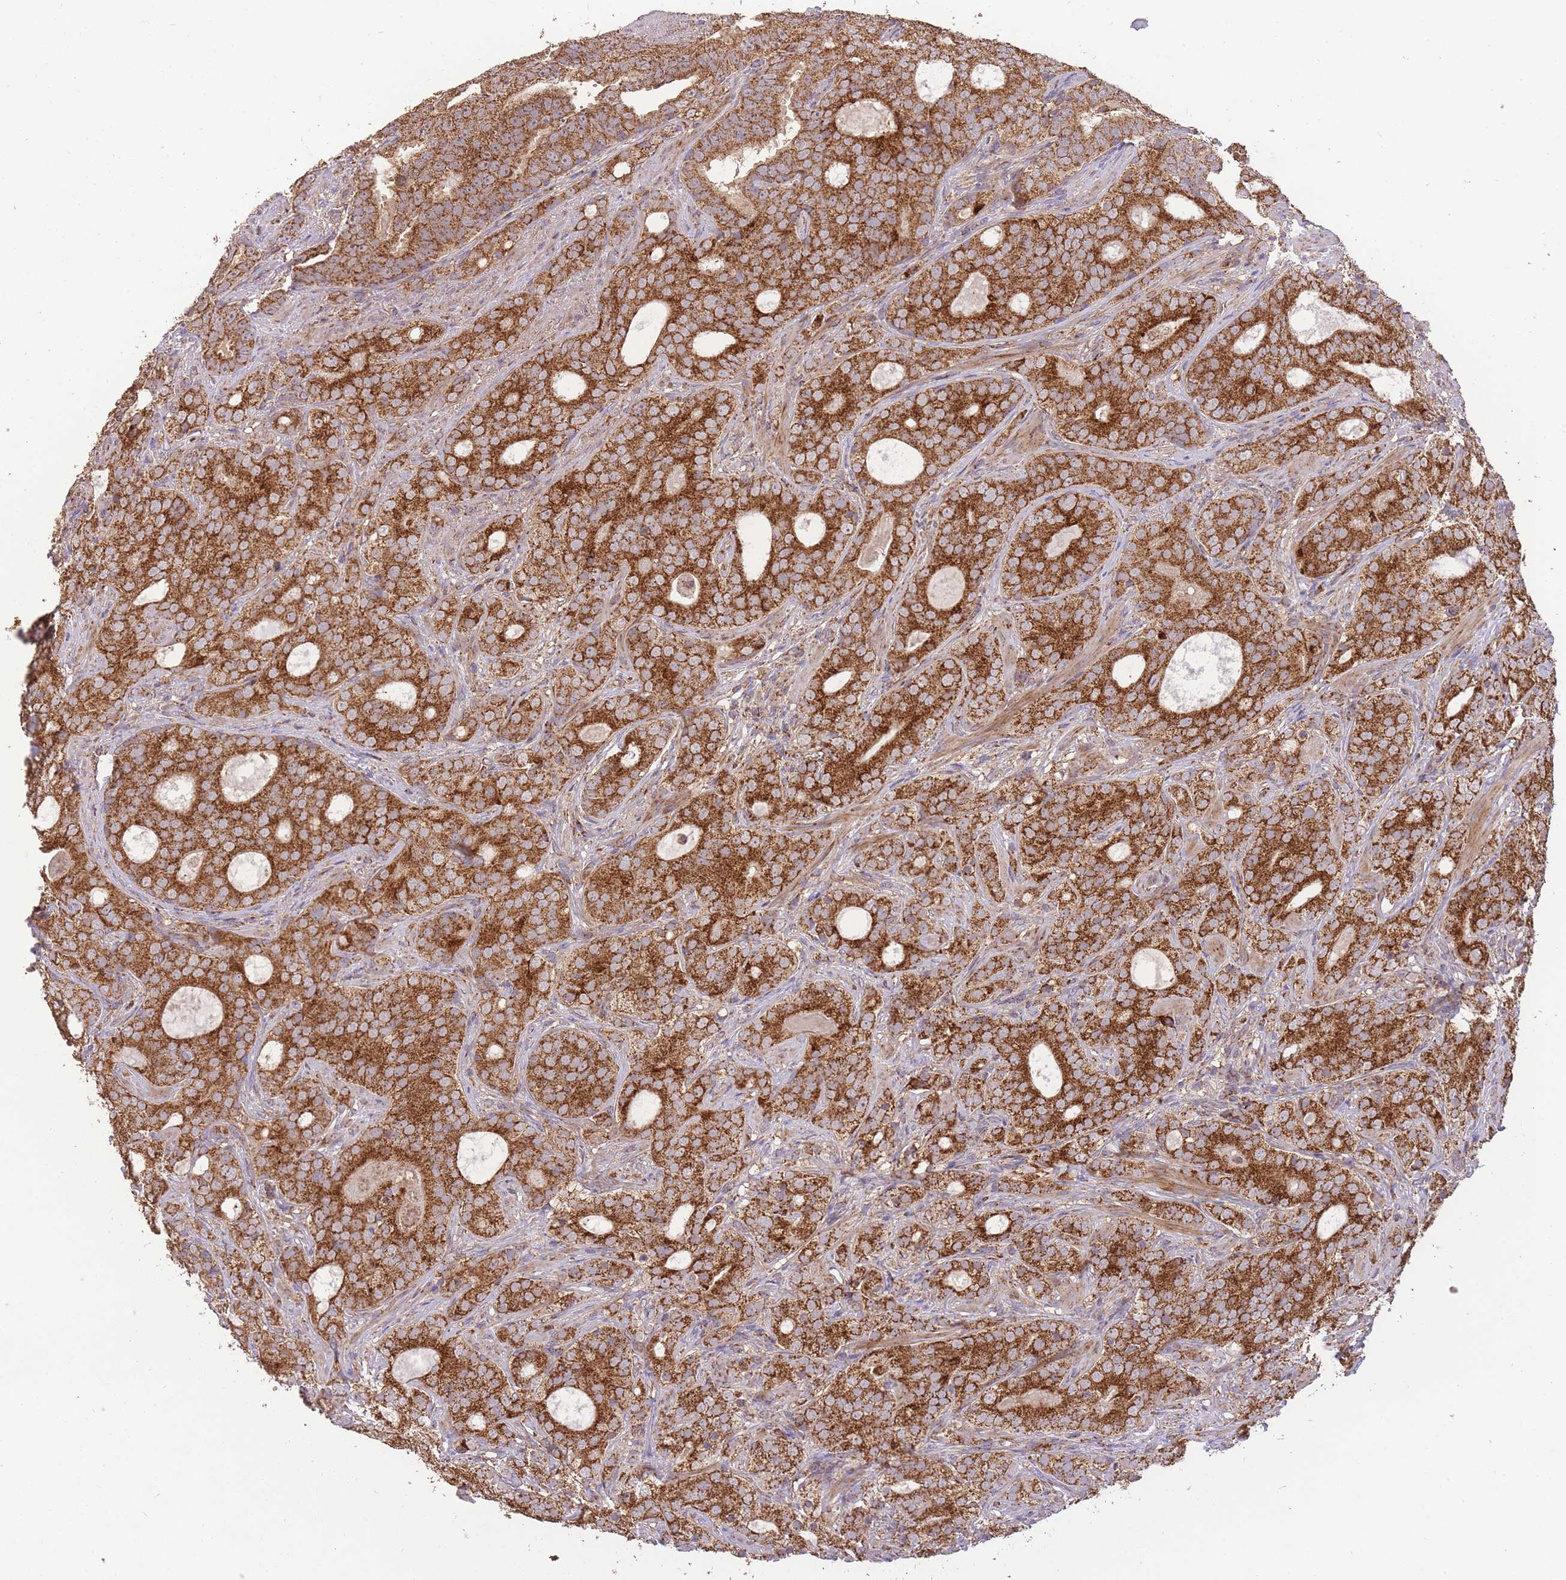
{"staining": {"intensity": "strong", "quantity": ">75%", "location": "cytoplasmic/membranous"}, "tissue": "prostate cancer", "cell_type": "Tumor cells", "image_type": "cancer", "snomed": [{"axis": "morphology", "description": "Adenocarcinoma, High grade"}, {"axis": "topography", "description": "Prostate"}], "caption": "DAB immunohistochemical staining of human prostate cancer shows strong cytoplasmic/membranous protein staining in approximately >75% of tumor cells.", "gene": "PREP", "patient": {"sex": "male", "age": 64}}